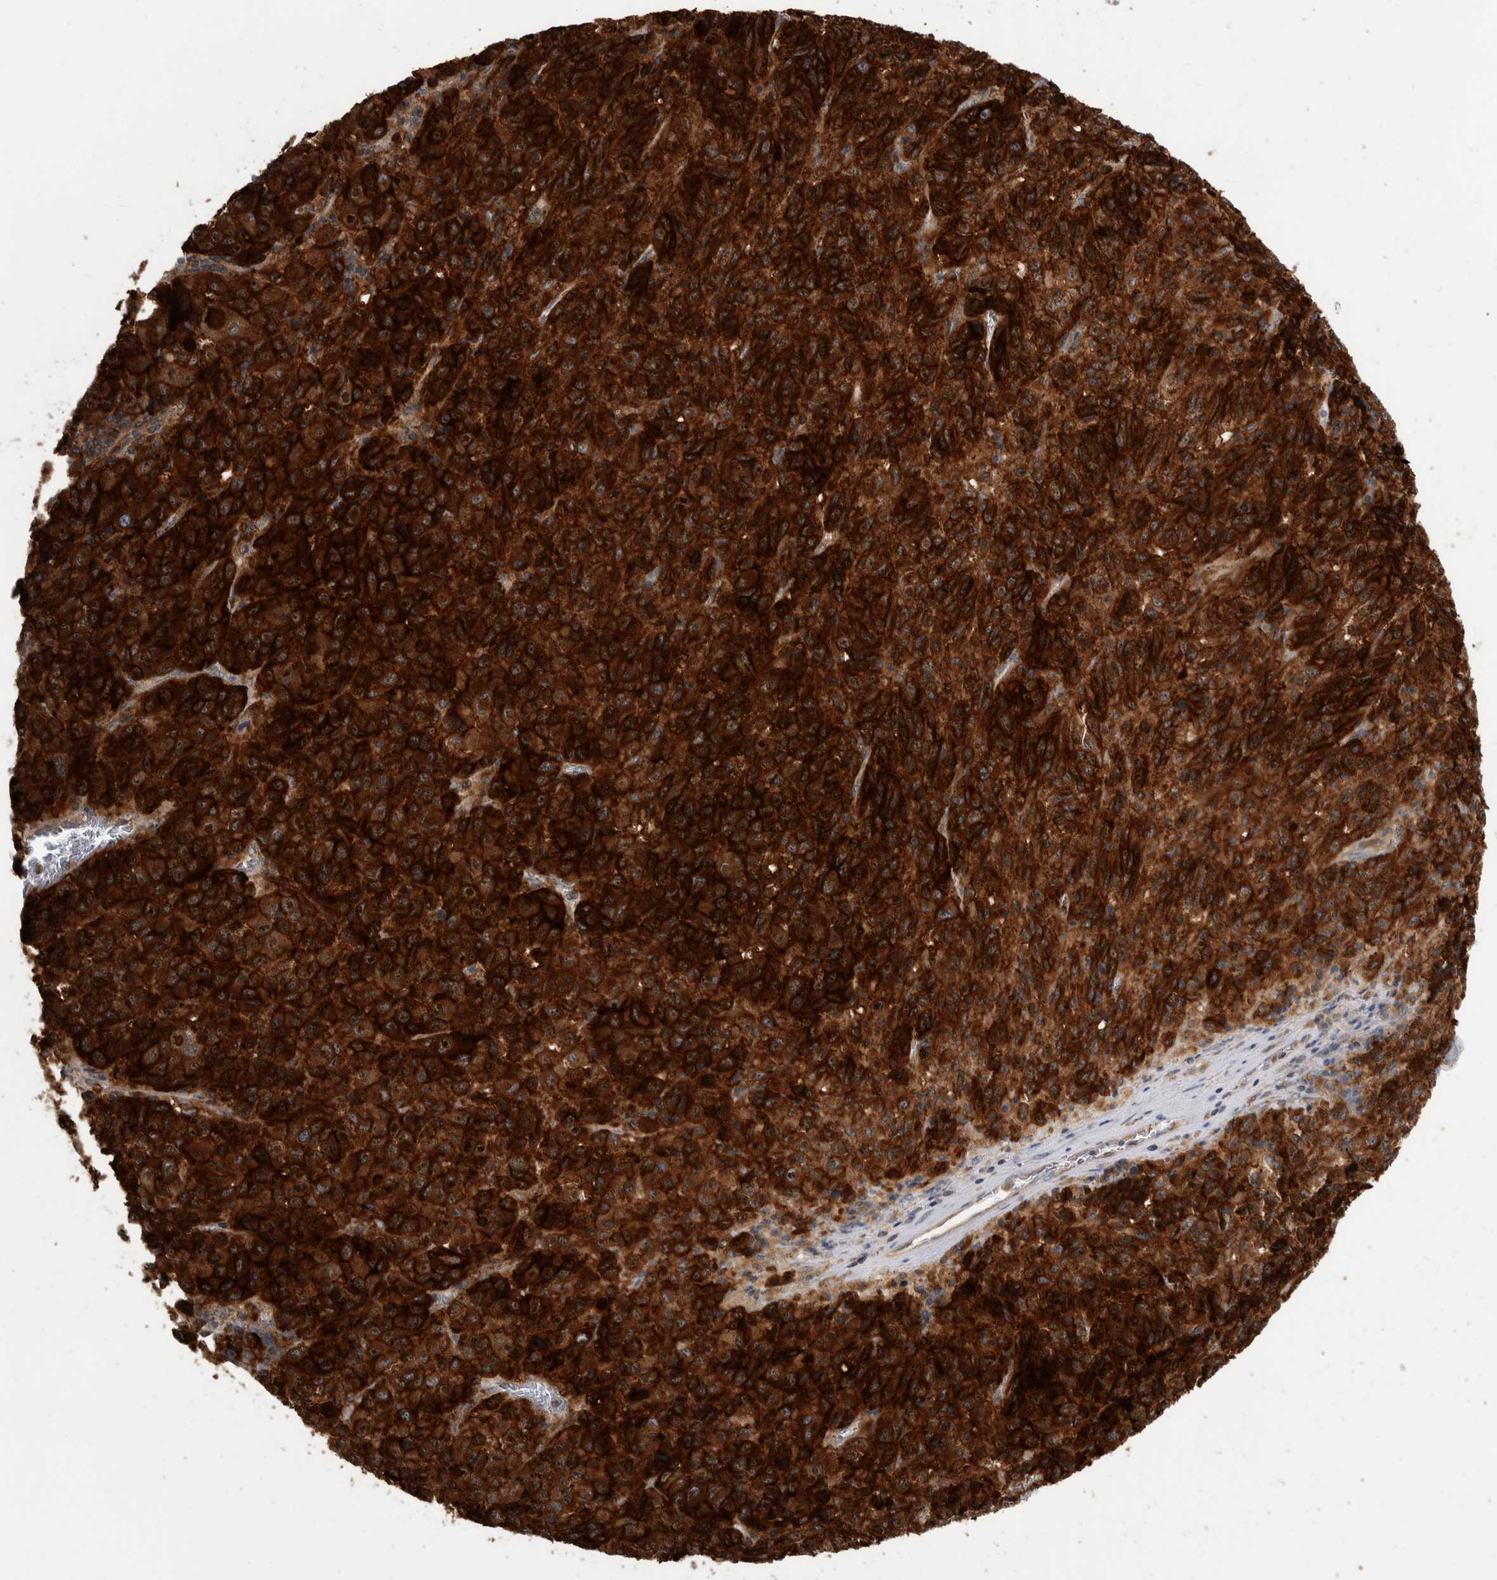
{"staining": {"intensity": "strong", "quantity": ">75%", "location": "cytoplasmic/membranous"}, "tissue": "skin cancer", "cell_type": "Tumor cells", "image_type": "cancer", "snomed": [{"axis": "morphology", "description": "Squamous cell carcinoma, NOS"}, {"axis": "topography", "description": "Skin"}], "caption": "Protein expression analysis of human skin cancer (squamous cell carcinoma) reveals strong cytoplasmic/membranous expression in approximately >75% of tumor cells.", "gene": "SDCBP", "patient": {"sex": "female", "age": 73}}